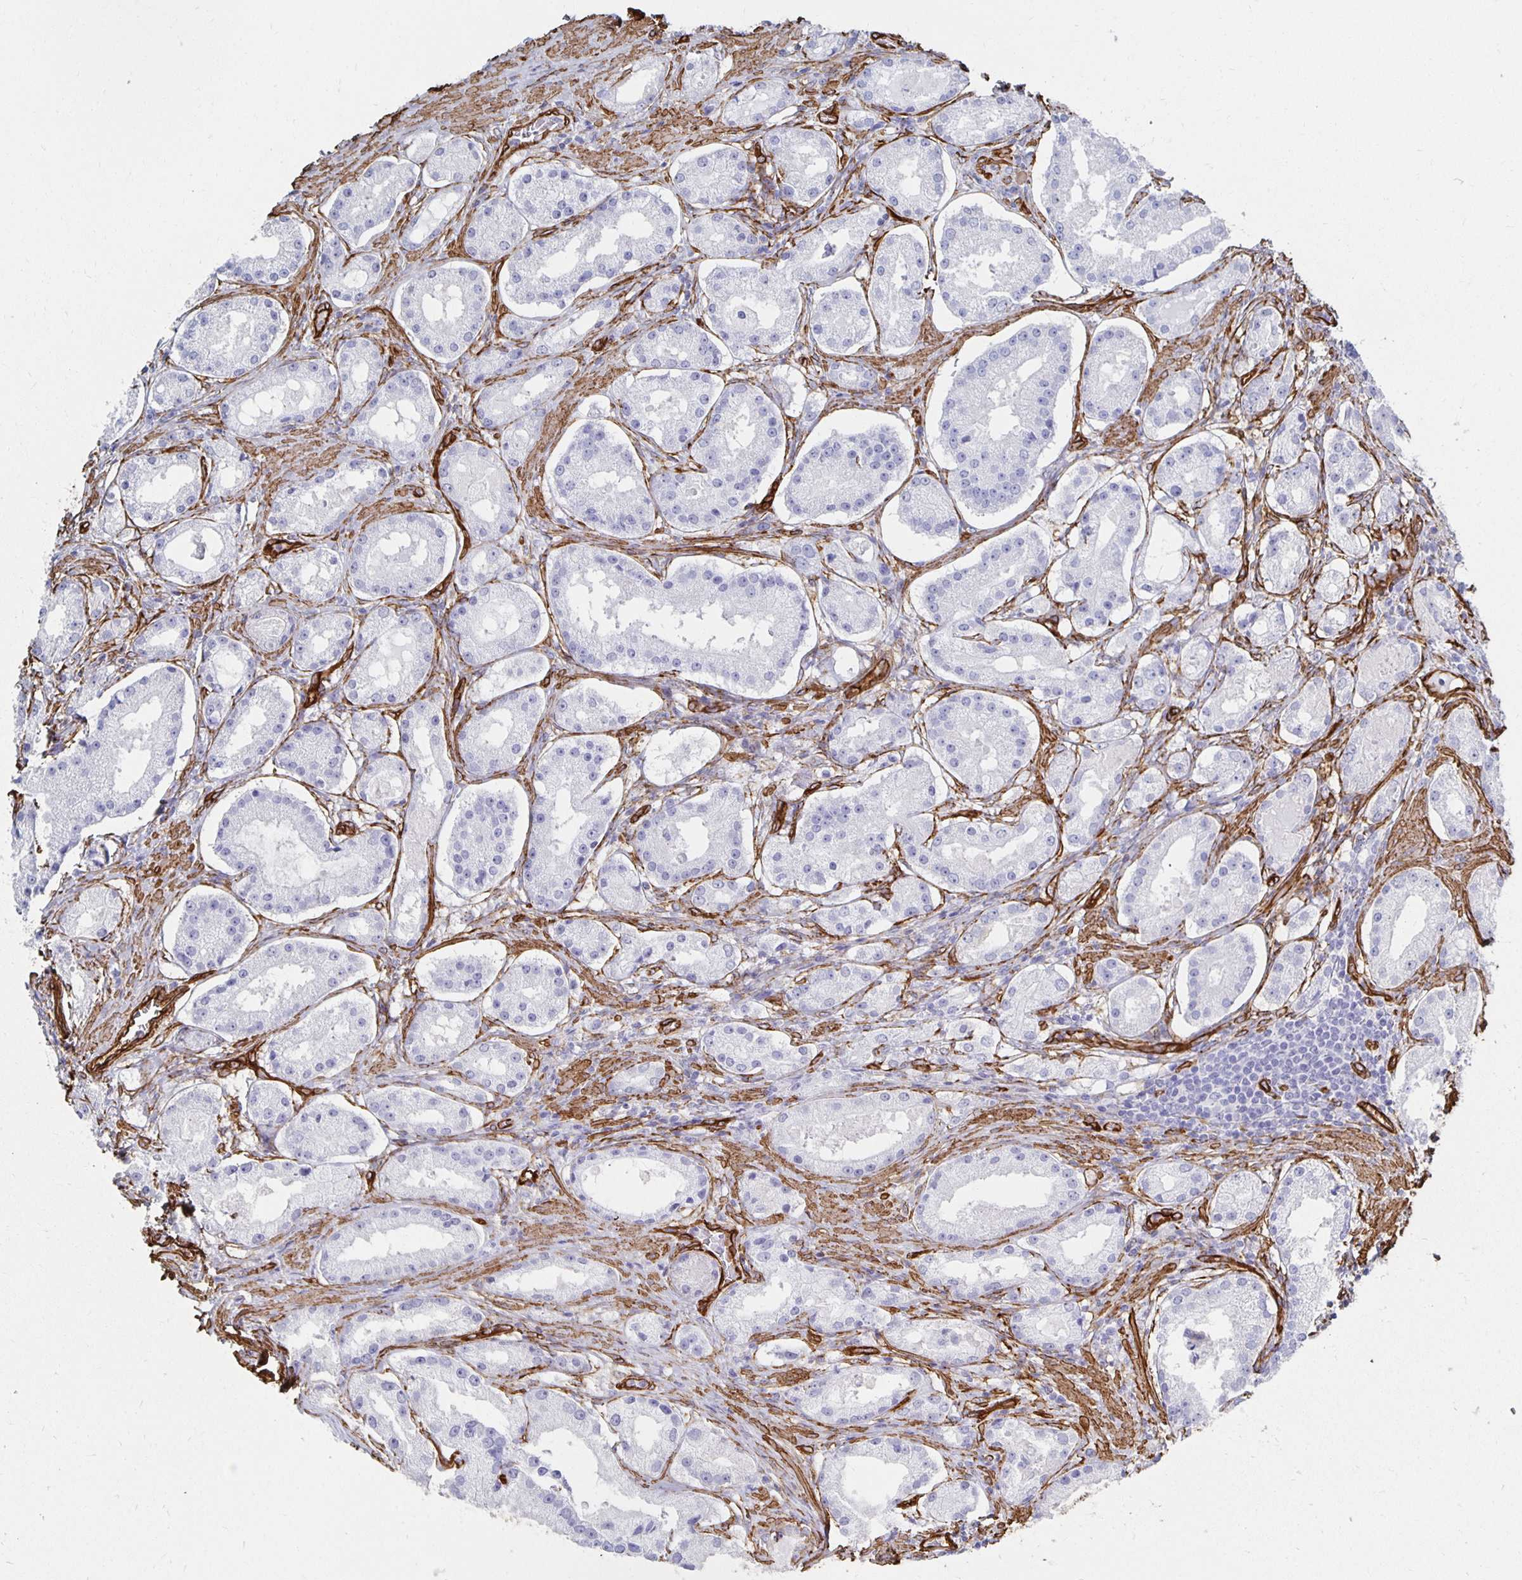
{"staining": {"intensity": "negative", "quantity": "none", "location": "none"}, "tissue": "prostate cancer", "cell_type": "Tumor cells", "image_type": "cancer", "snomed": [{"axis": "morphology", "description": "Adenocarcinoma, Low grade"}, {"axis": "topography", "description": "Prostate"}], "caption": "Prostate cancer (low-grade adenocarcinoma) was stained to show a protein in brown. There is no significant expression in tumor cells.", "gene": "VIPR2", "patient": {"sex": "male", "age": 57}}